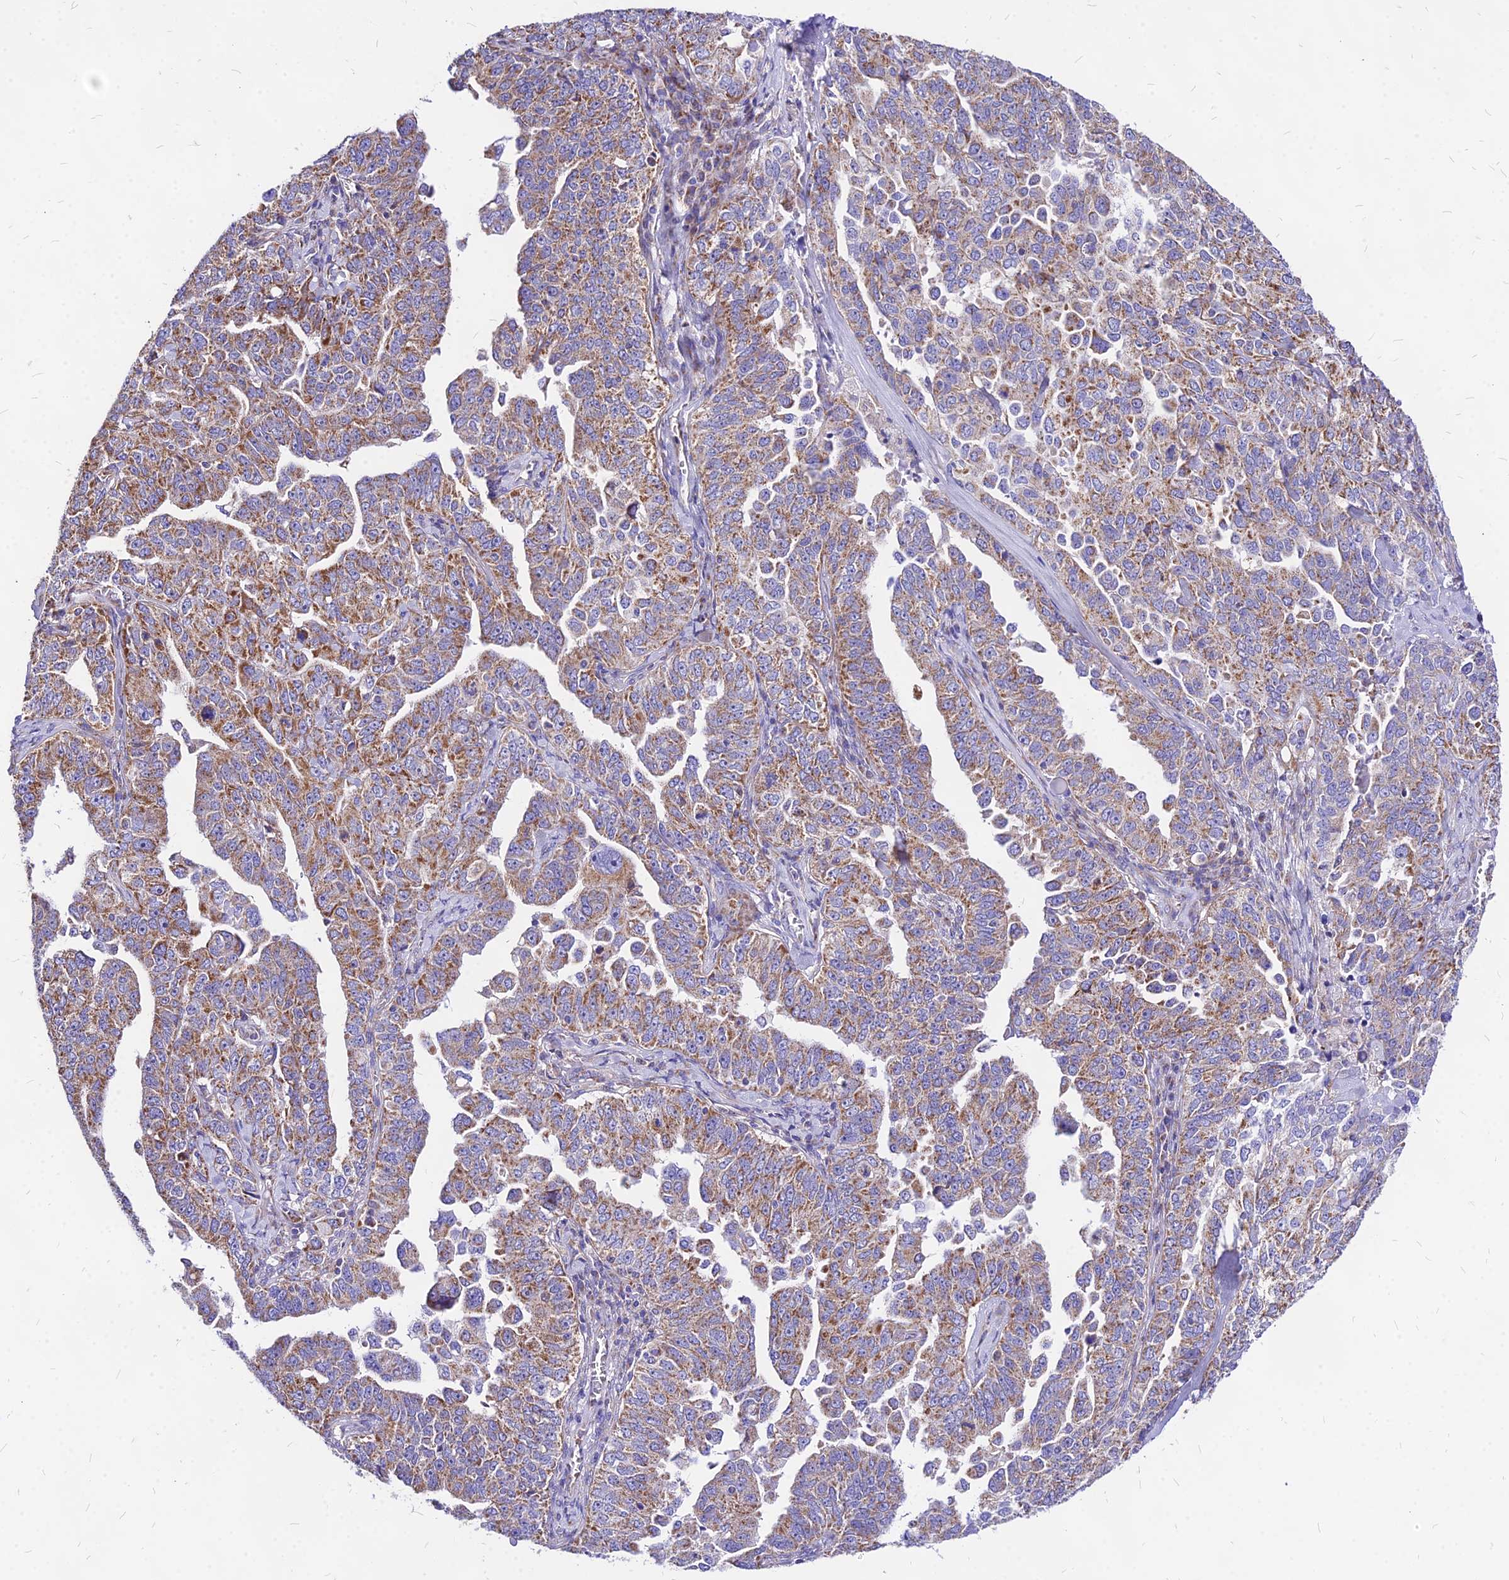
{"staining": {"intensity": "moderate", "quantity": ">75%", "location": "cytoplasmic/membranous"}, "tissue": "ovarian cancer", "cell_type": "Tumor cells", "image_type": "cancer", "snomed": [{"axis": "morphology", "description": "Carcinoma, endometroid"}, {"axis": "topography", "description": "Ovary"}], "caption": "Protein positivity by IHC exhibits moderate cytoplasmic/membranous staining in approximately >75% of tumor cells in ovarian endometroid carcinoma.", "gene": "MRPL3", "patient": {"sex": "female", "age": 62}}